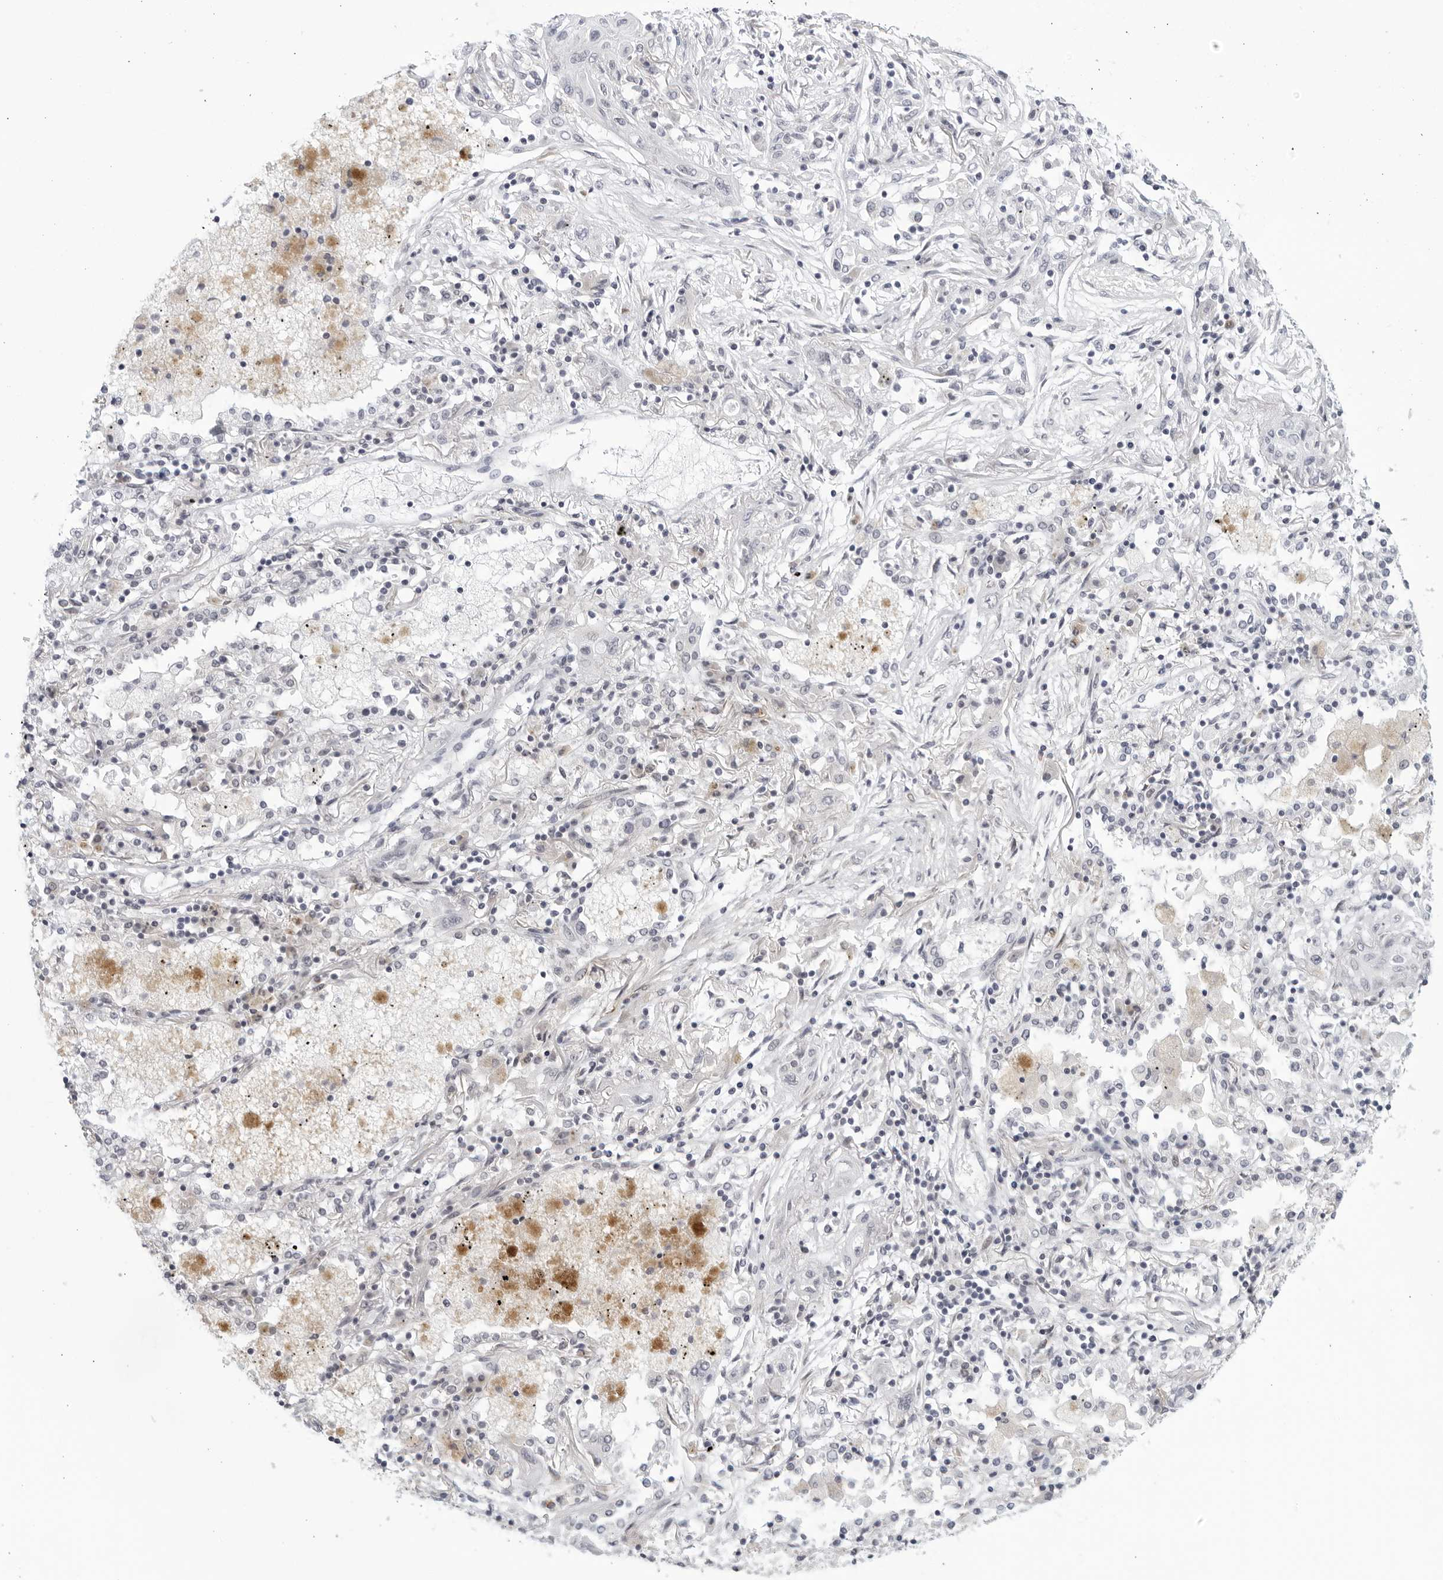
{"staining": {"intensity": "negative", "quantity": "none", "location": "none"}, "tissue": "lung cancer", "cell_type": "Tumor cells", "image_type": "cancer", "snomed": [{"axis": "morphology", "description": "Squamous cell carcinoma, NOS"}, {"axis": "topography", "description": "Lung"}], "caption": "This is a micrograph of immunohistochemistry (IHC) staining of lung cancer, which shows no staining in tumor cells.", "gene": "WDTC1", "patient": {"sex": "female", "age": 47}}